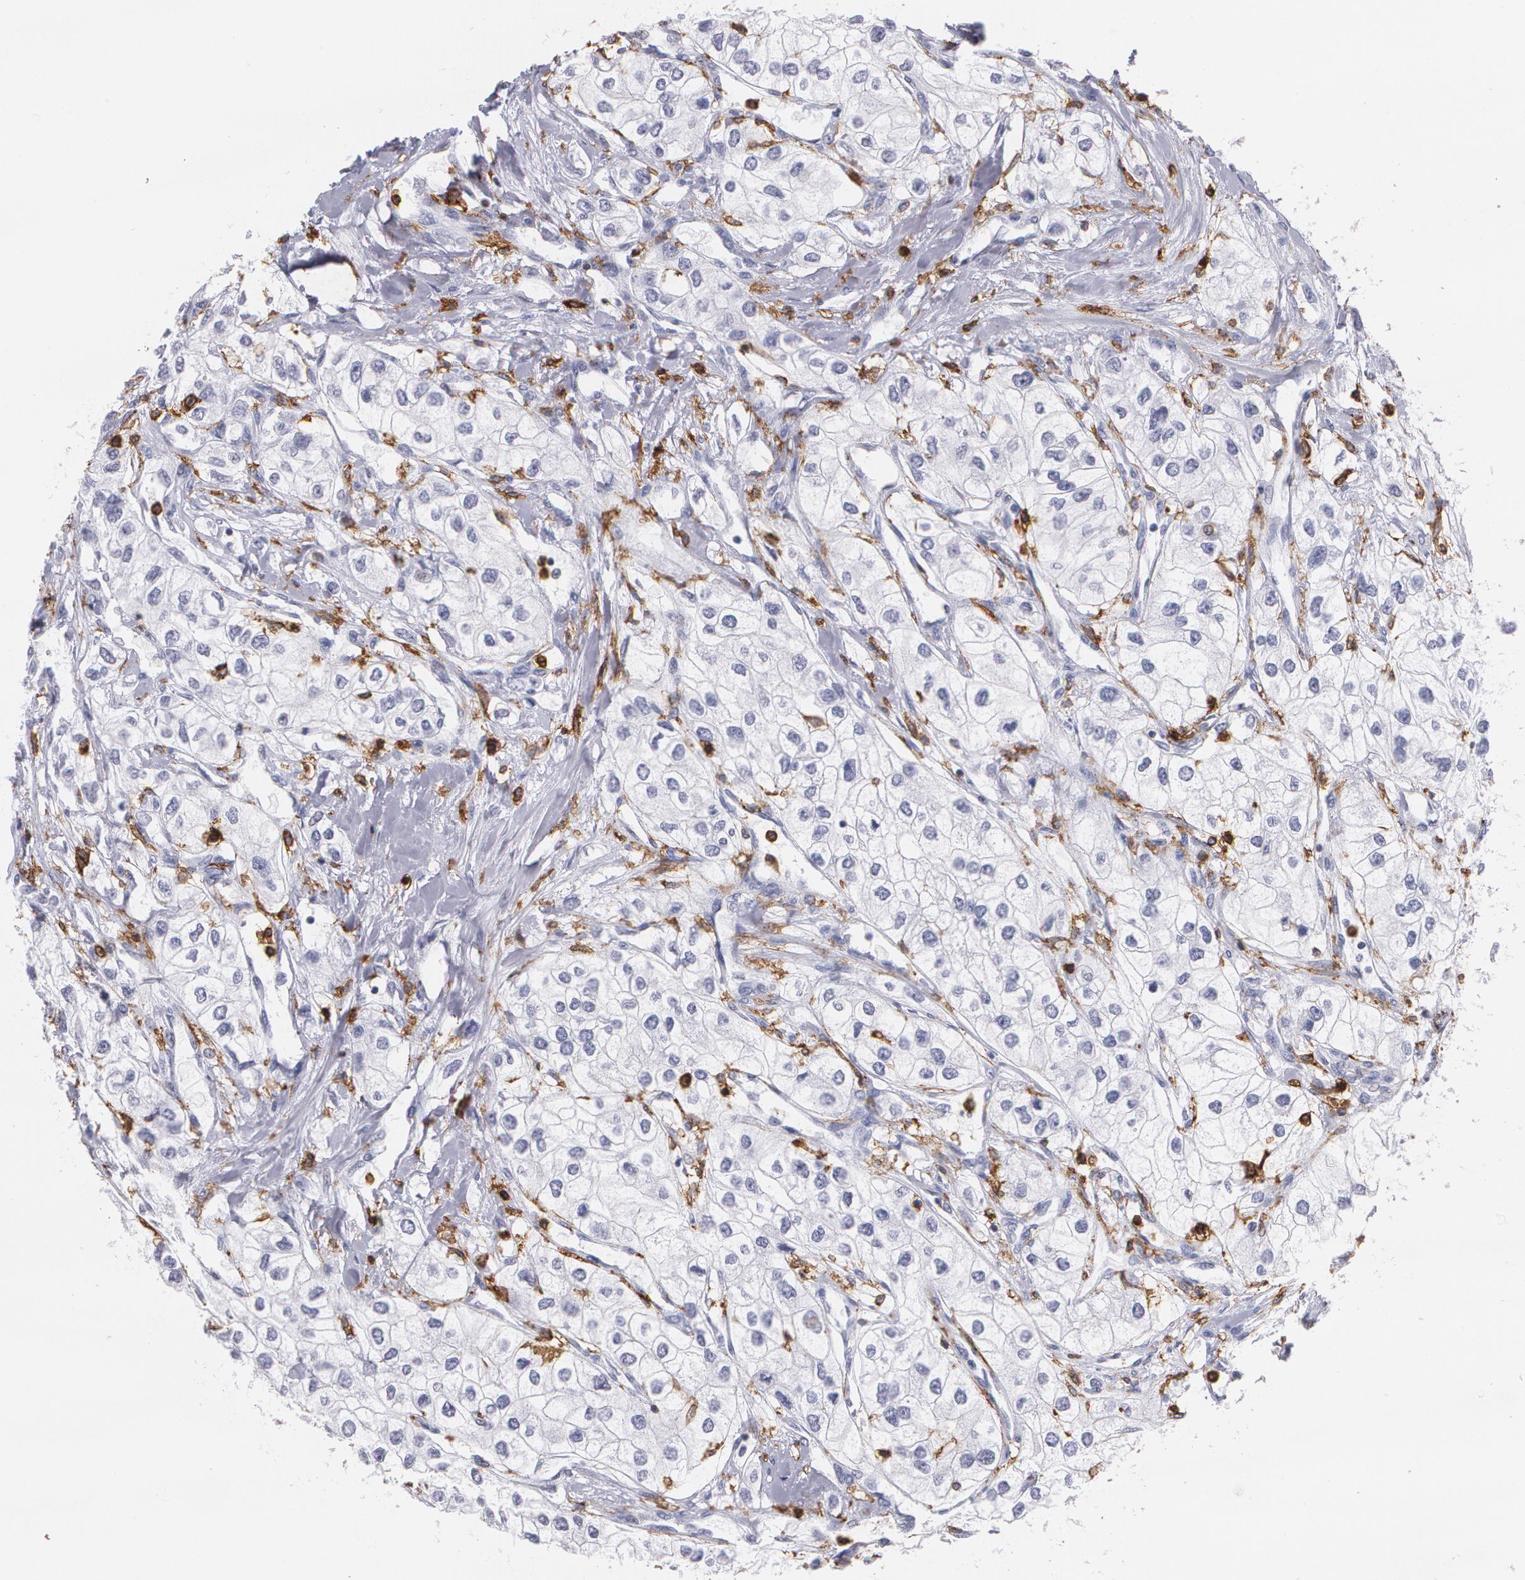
{"staining": {"intensity": "negative", "quantity": "none", "location": "none"}, "tissue": "renal cancer", "cell_type": "Tumor cells", "image_type": "cancer", "snomed": [{"axis": "morphology", "description": "Adenocarcinoma, NOS"}, {"axis": "topography", "description": "Kidney"}], "caption": "Immunohistochemistry micrograph of human renal cancer (adenocarcinoma) stained for a protein (brown), which exhibits no positivity in tumor cells.", "gene": "PTPRC", "patient": {"sex": "male", "age": 57}}